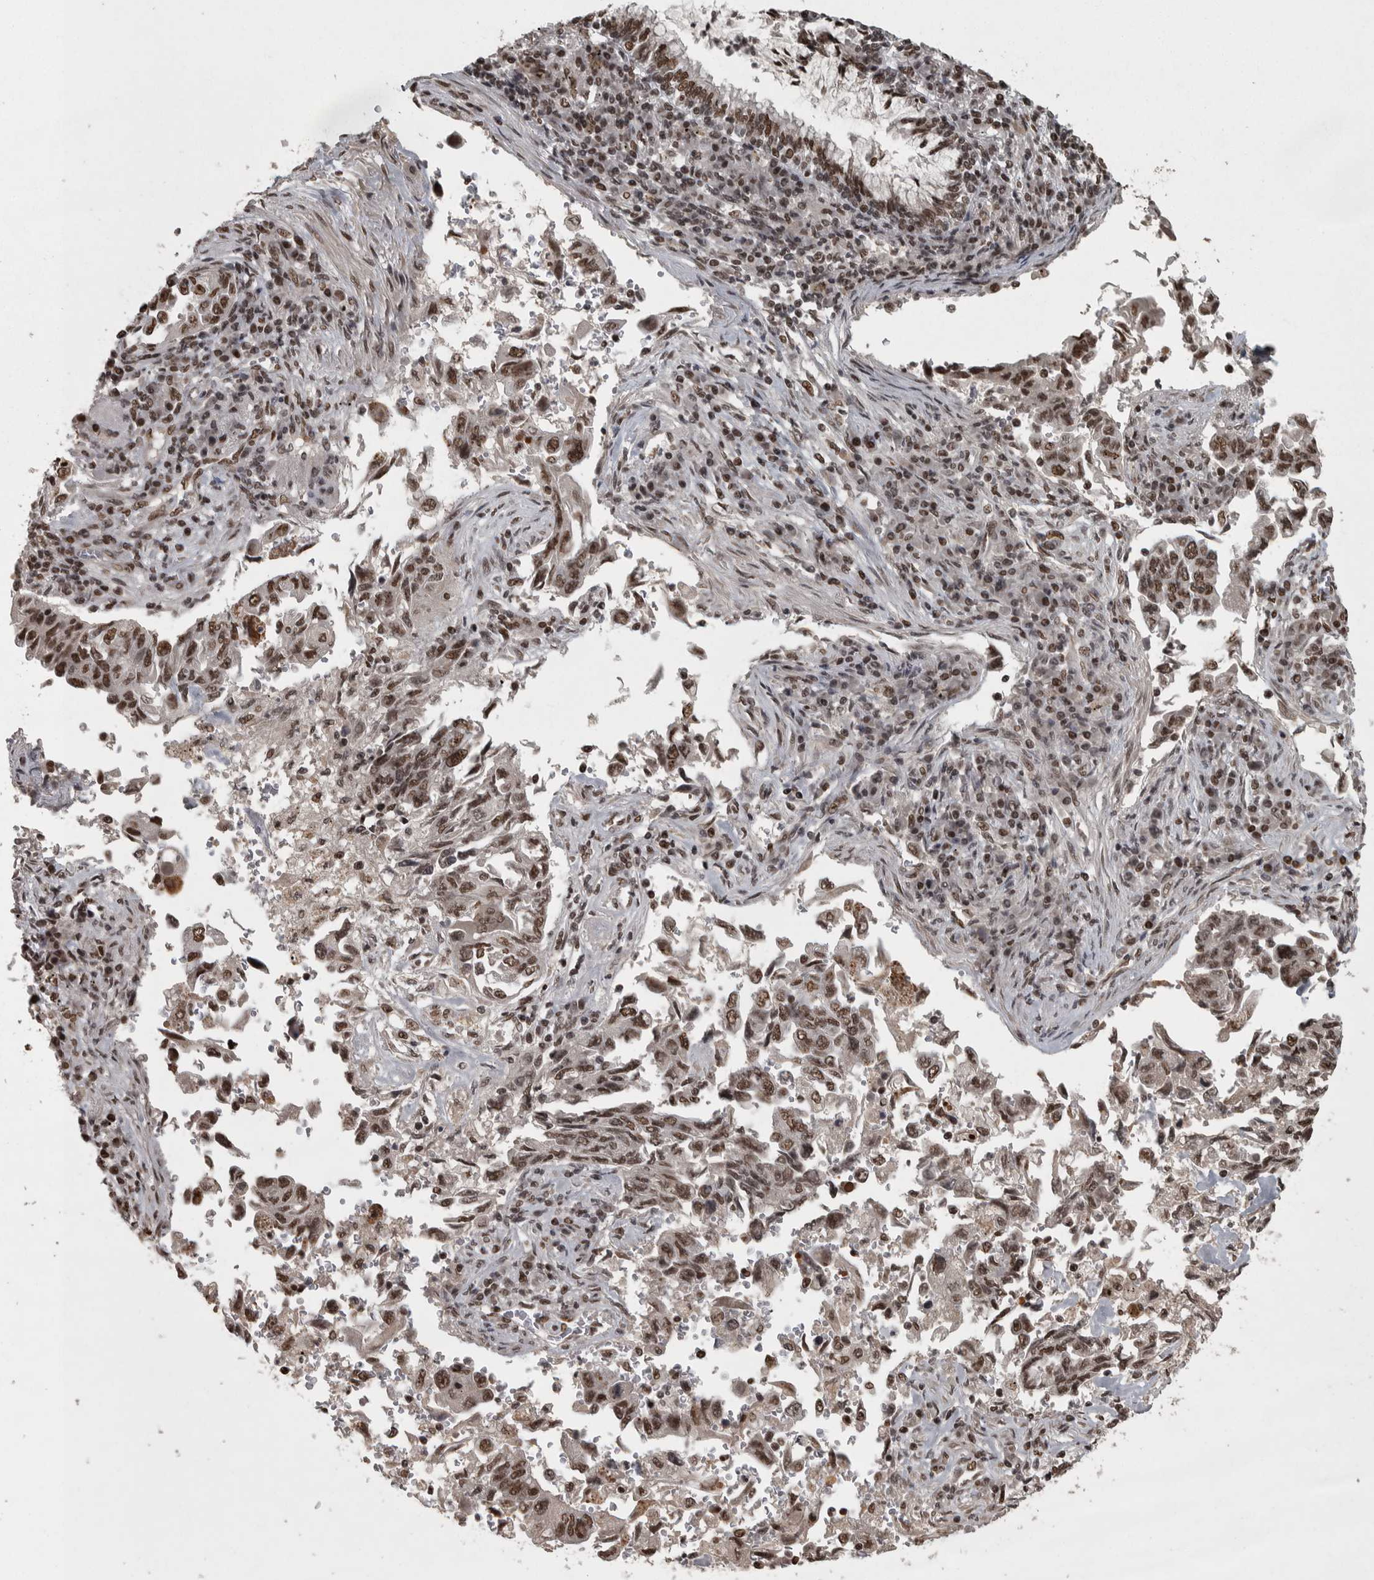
{"staining": {"intensity": "strong", "quantity": ">75%", "location": "nuclear"}, "tissue": "lung cancer", "cell_type": "Tumor cells", "image_type": "cancer", "snomed": [{"axis": "morphology", "description": "Adenocarcinoma, NOS"}, {"axis": "topography", "description": "Lung"}], "caption": "There is high levels of strong nuclear expression in tumor cells of adenocarcinoma (lung), as demonstrated by immunohistochemical staining (brown color).", "gene": "ZFHX4", "patient": {"sex": "female", "age": 51}}